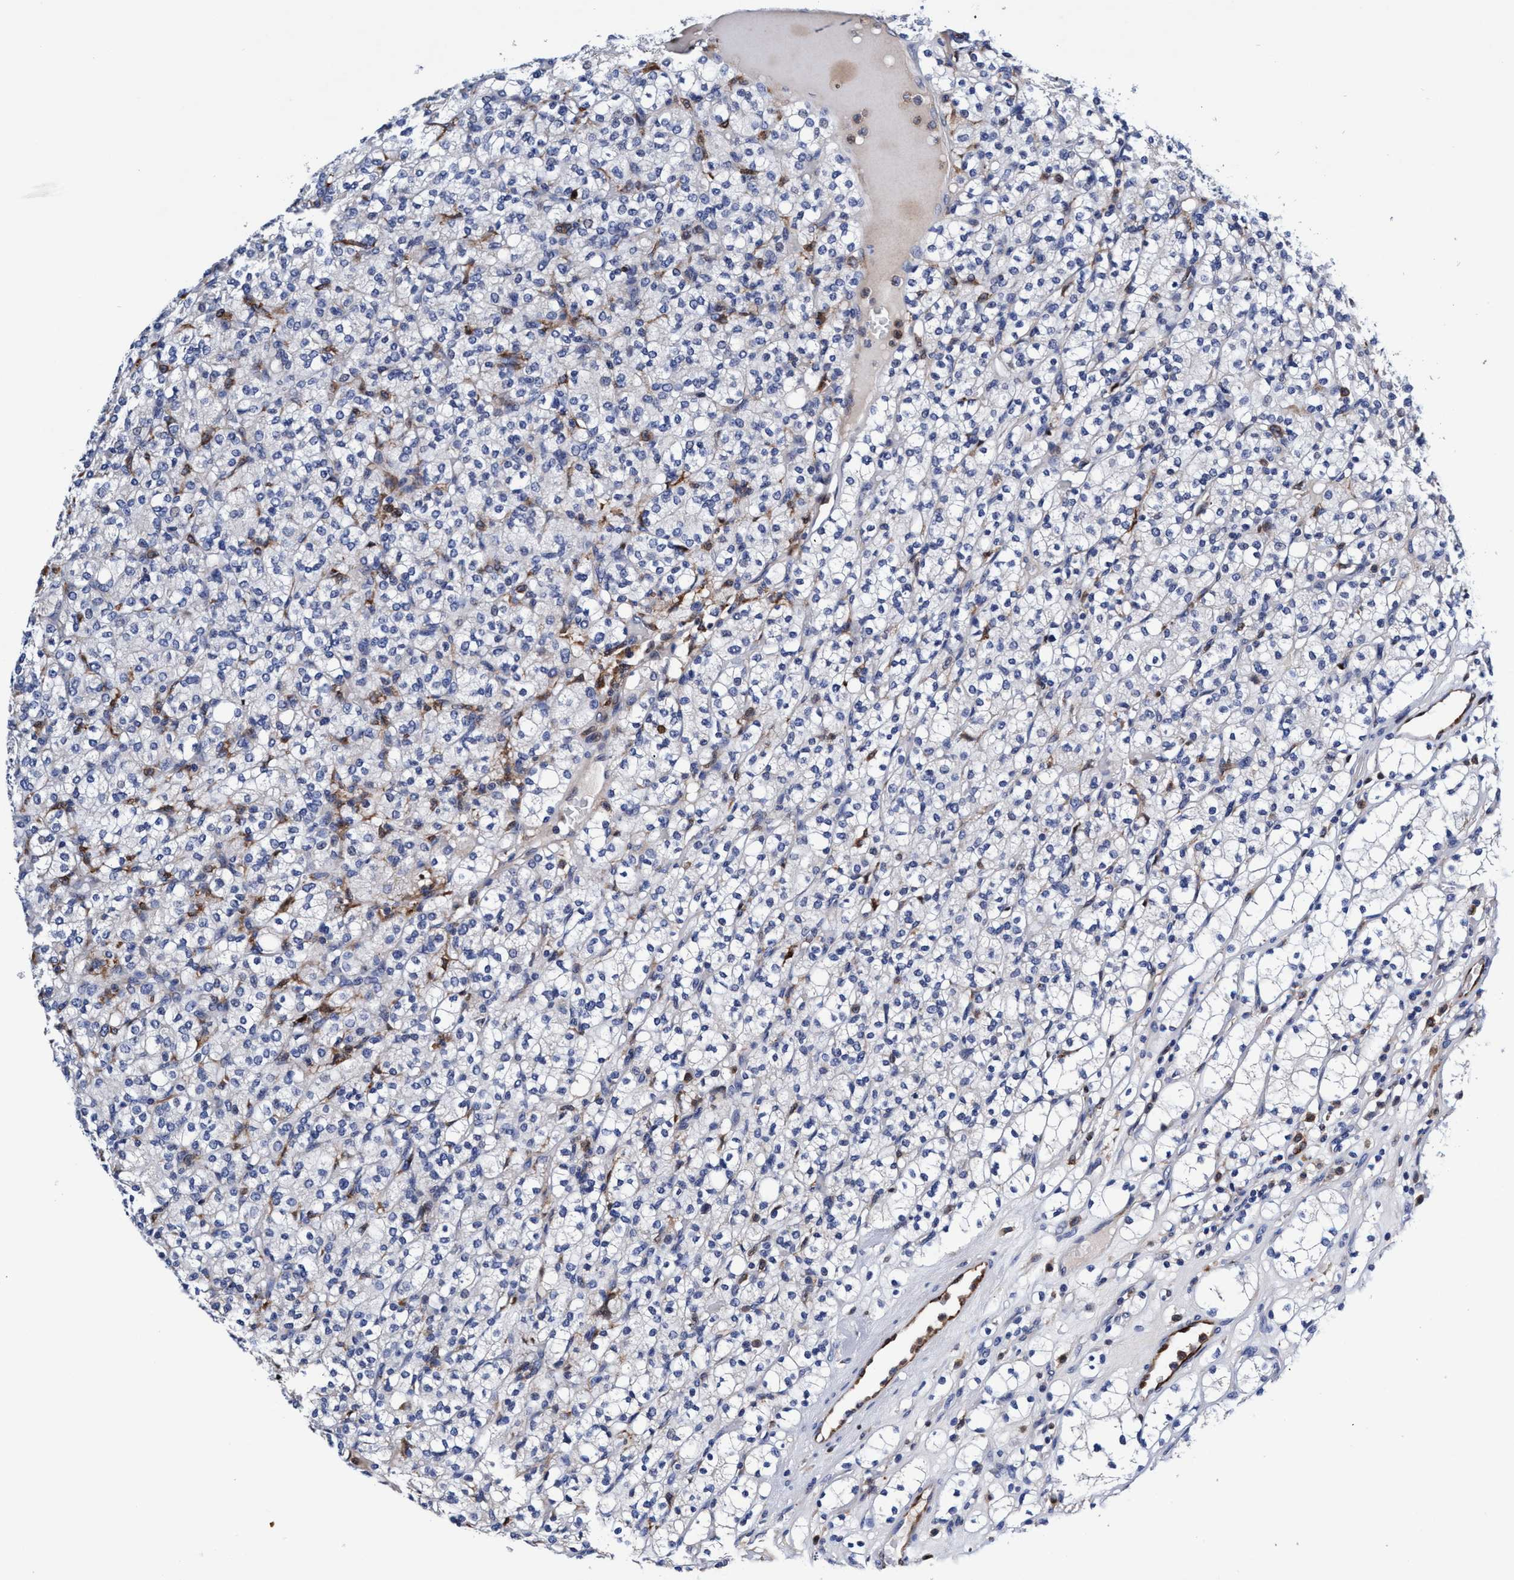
{"staining": {"intensity": "negative", "quantity": "none", "location": "none"}, "tissue": "renal cancer", "cell_type": "Tumor cells", "image_type": "cancer", "snomed": [{"axis": "morphology", "description": "Adenocarcinoma, NOS"}, {"axis": "topography", "description": "Kidney"}], "caption": "There is no significant expression in tumor cells of renal adenocarcinoma.", "gene": "UBALD2", "patient": {"sex": "male", "age": 77}}